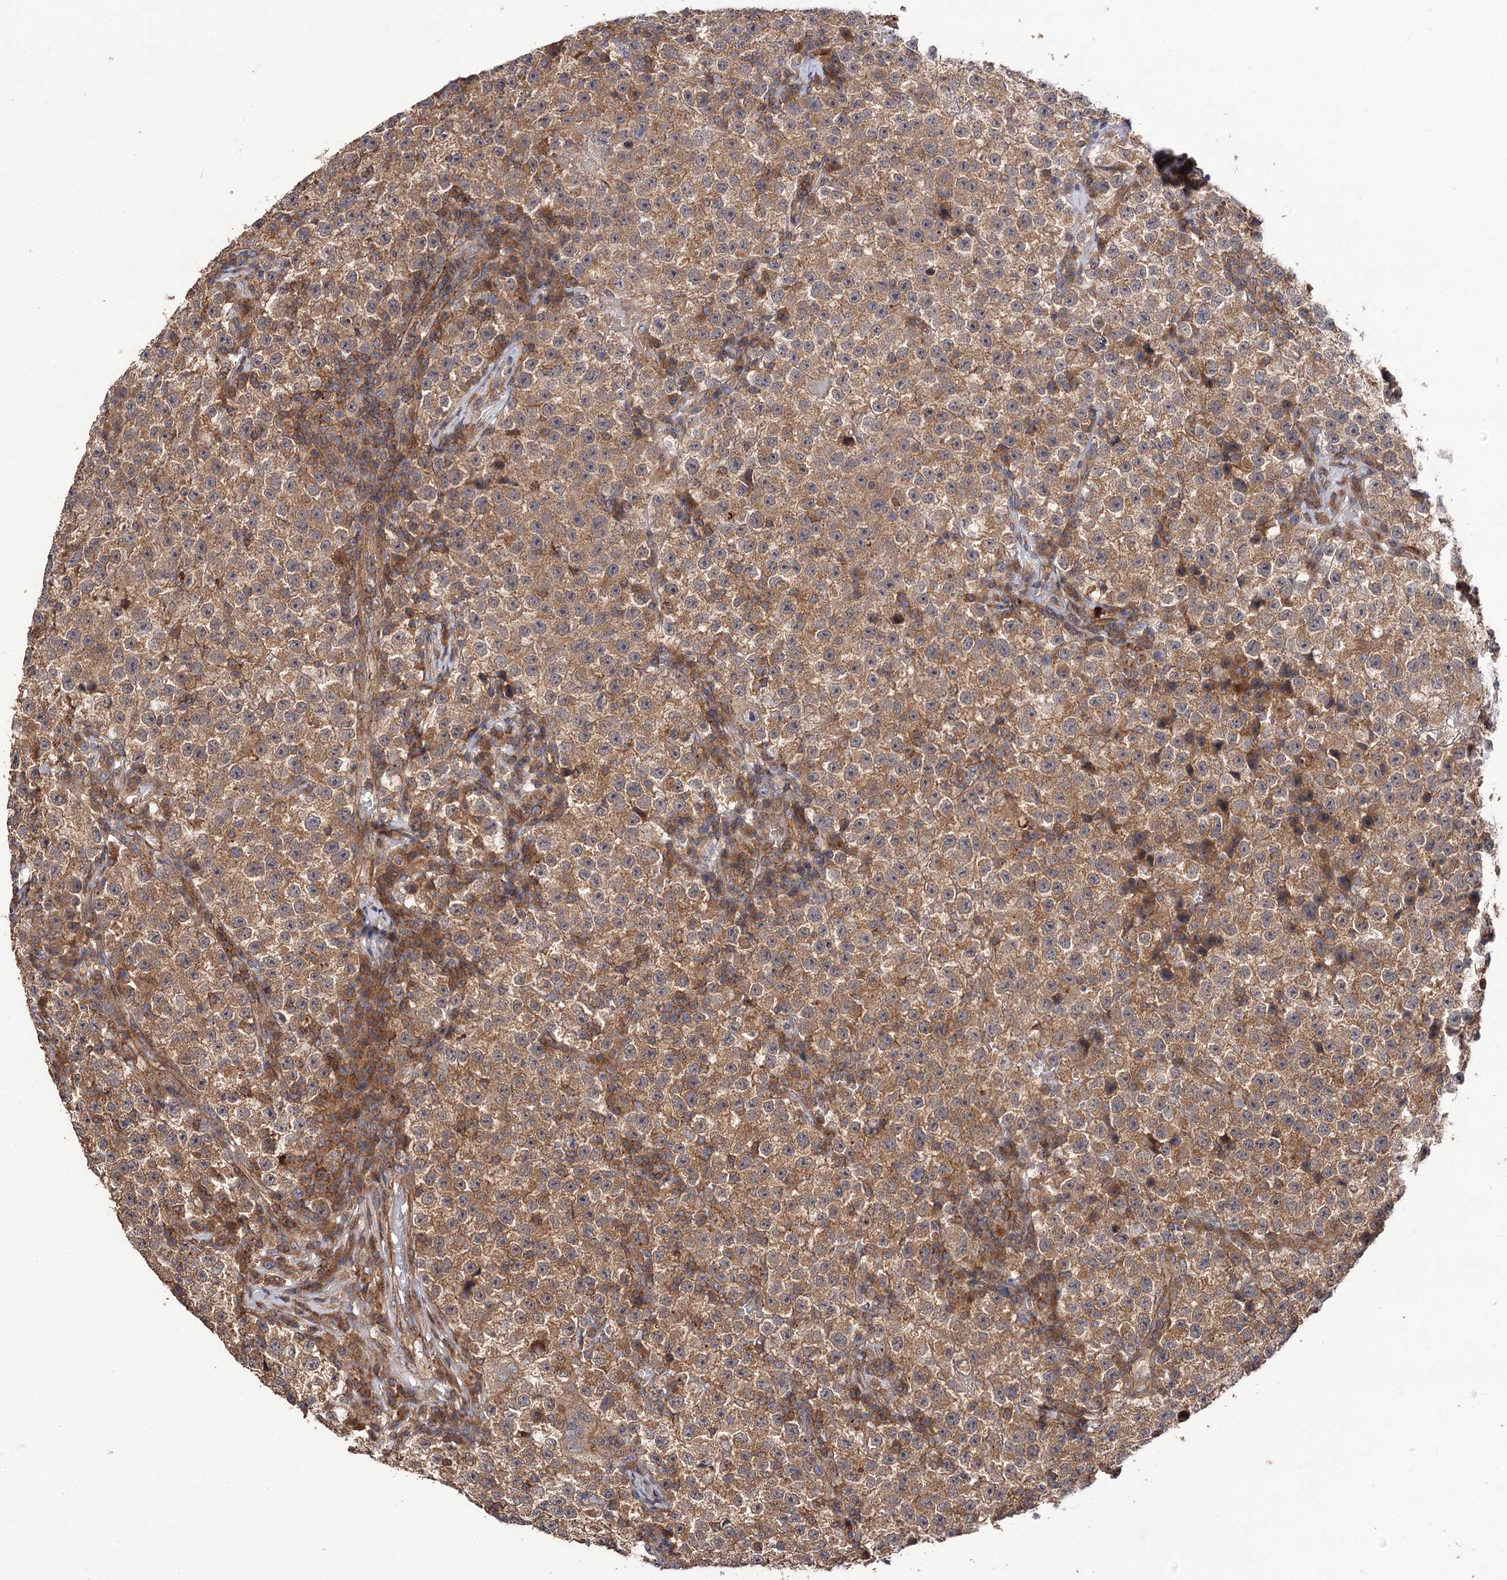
{"staining": {"intensity": "moderate", "quantity": ">75%", "location": "cytoplasmic/membranous"}, "tissue": "testis cancer", "cell_type": "Tumor cells", "image_type": "cancer", "snomed": [{"axis": "morphology", "description": "Seminoma, NOS"}, {"axis": "topography", "description": "Testis"}], "caption": "Testis cancer (seminoma) stained for a protein displays moderate cytoplasmic/membranous positivity in tumor cells. Using DAB (brown) and hematoxylin (blue) stains, captured at high magnification using brightfield microscopy.", "gene": "FBXW8", "patient": {"sex": "male", "age": 22}}